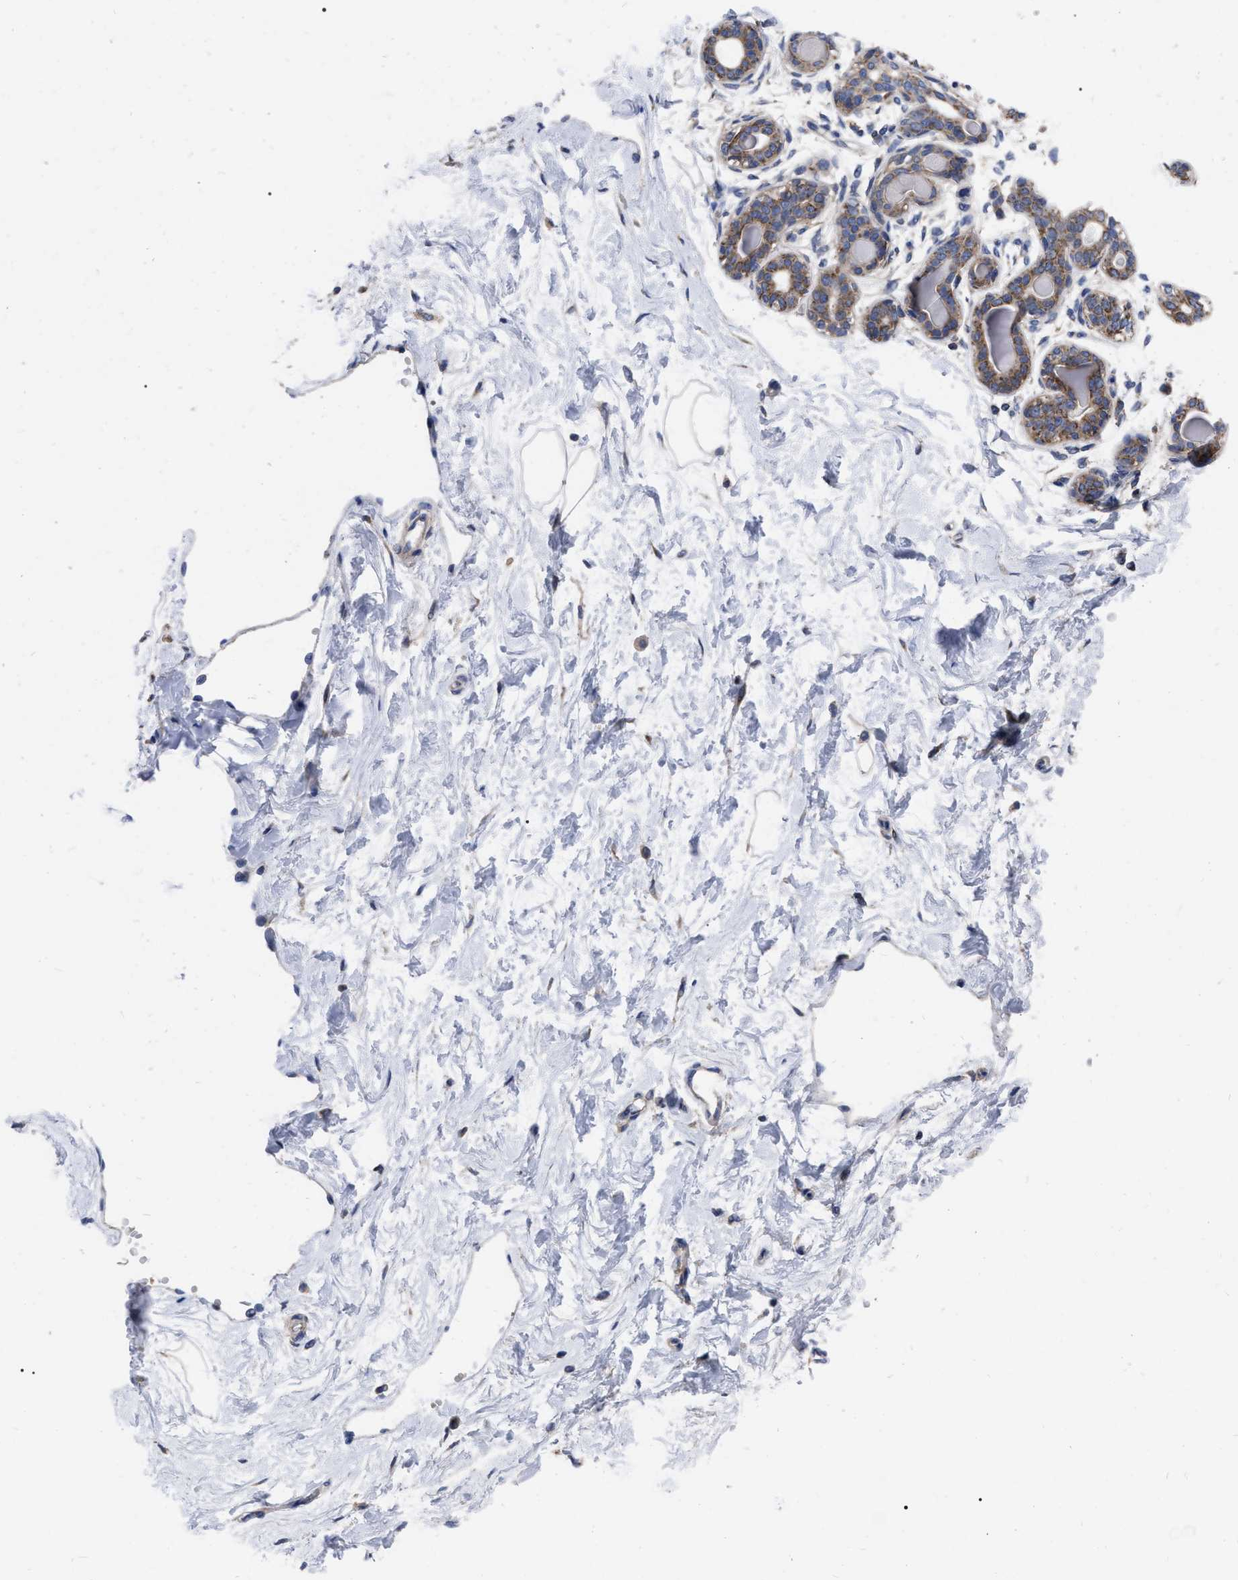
{"staining": {"intensity": "negative", "quantity": "none", "location": "none"}, "tissue": "breast", "cell_type": "Adipocytes", "image_type": "normal", "snomed": [{"axis": "morphology", "description": "Normal tissue, NOS"}, {"axis": "topography", "description": "Breast"}], "caption": "Immunohistochemistry (IHC) of normal human breast shows no staining in adipocytes.", "gene": "CDKN2C", "patient": {"sex": "female", "age": 45}}